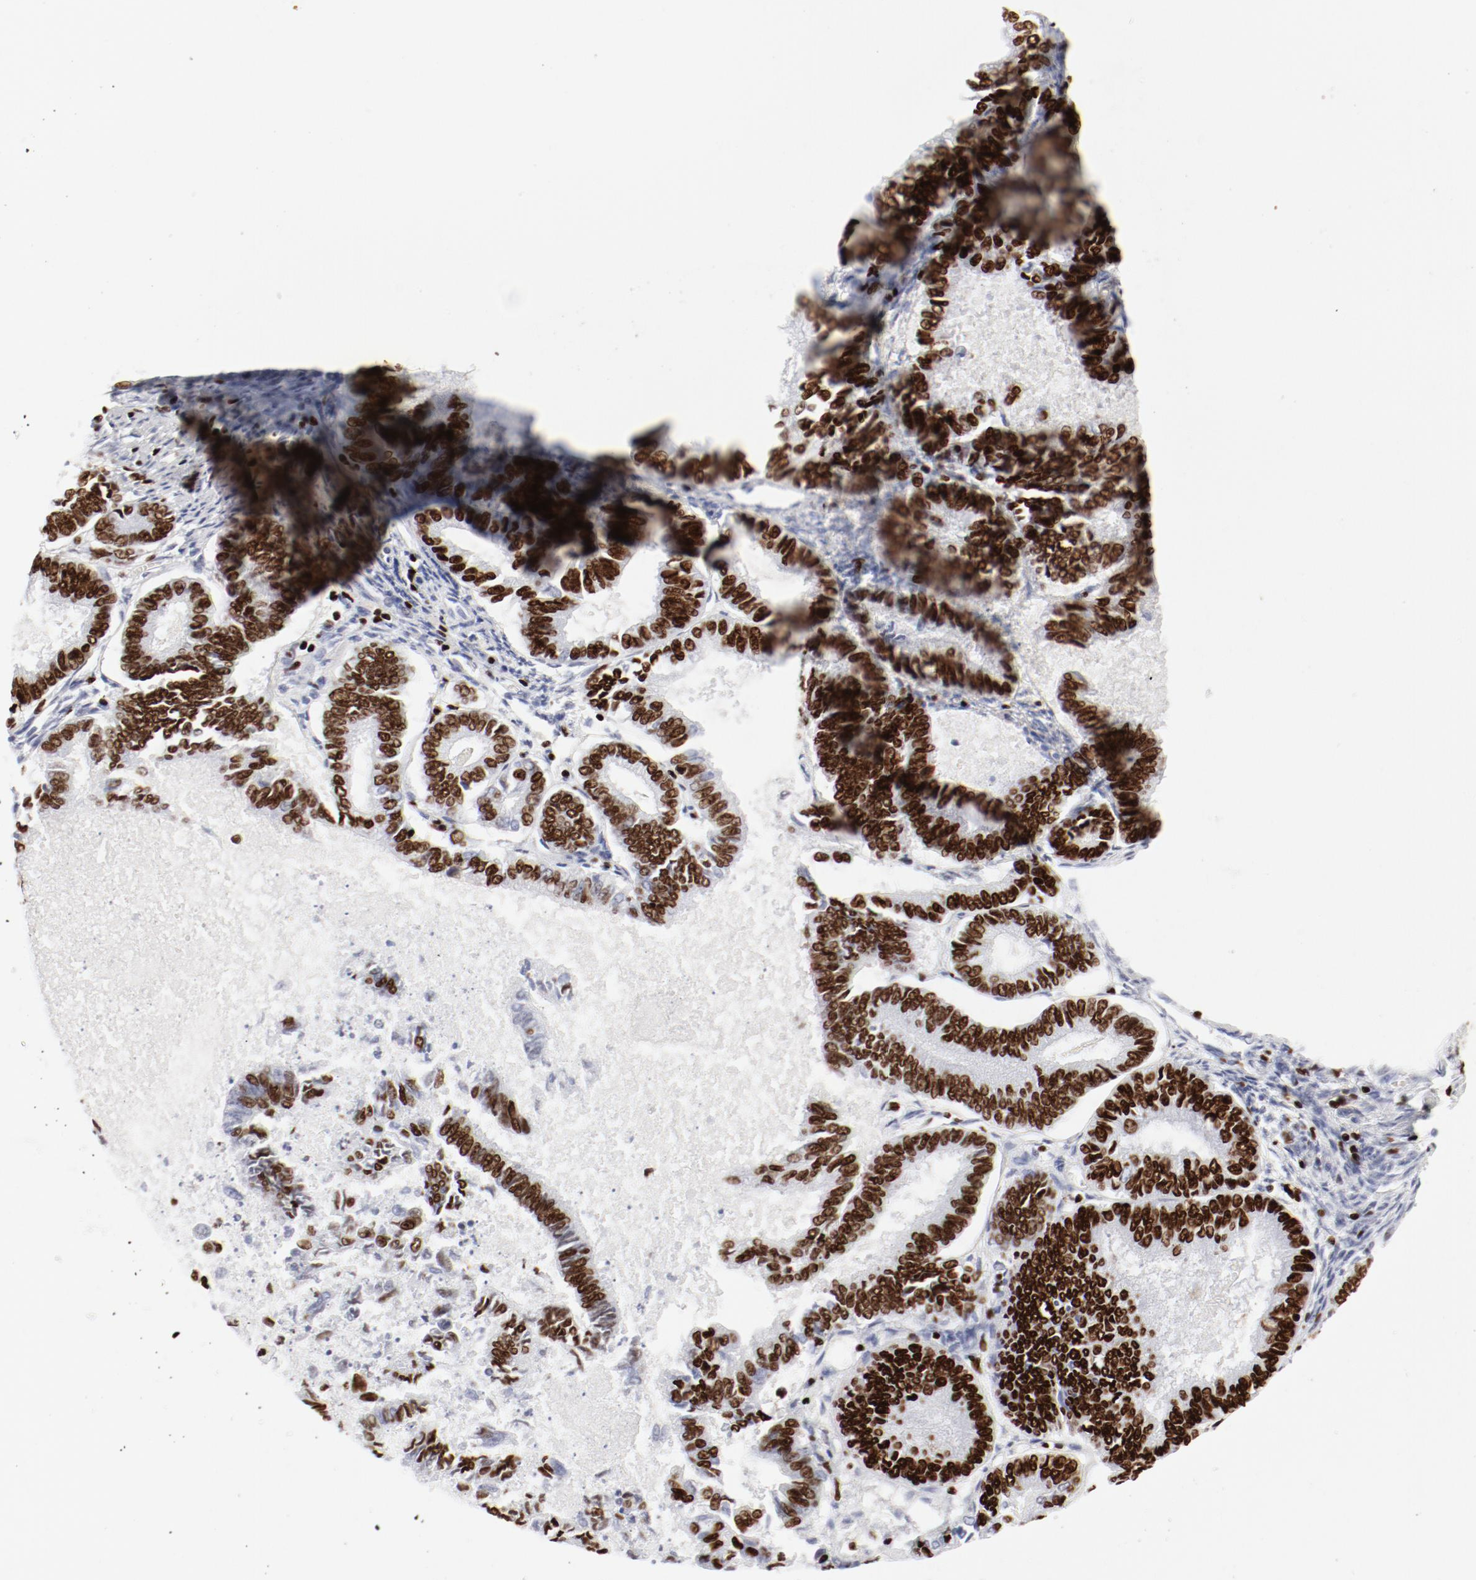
{"staining": {"intensity": "strong", "quantity": ">75%", "location": "nuclear"}, "tissue": "endometrial cancer", "cell_type": "Tumor cells", "image_type": "cancer", "snomed": [{"axis": "morphology", "description": "Adenocarcinoma, NOS"}, {"axis": "topography", "description": "Endometrium"}], "caption": "Protein analysis of adenocarcinoma (endometrial) tissue reveals strong nuclear expression in approximately >75% of tumor cells.", "gene": "SMARCC2", "patient": {"sex": "female", "age": 86}}